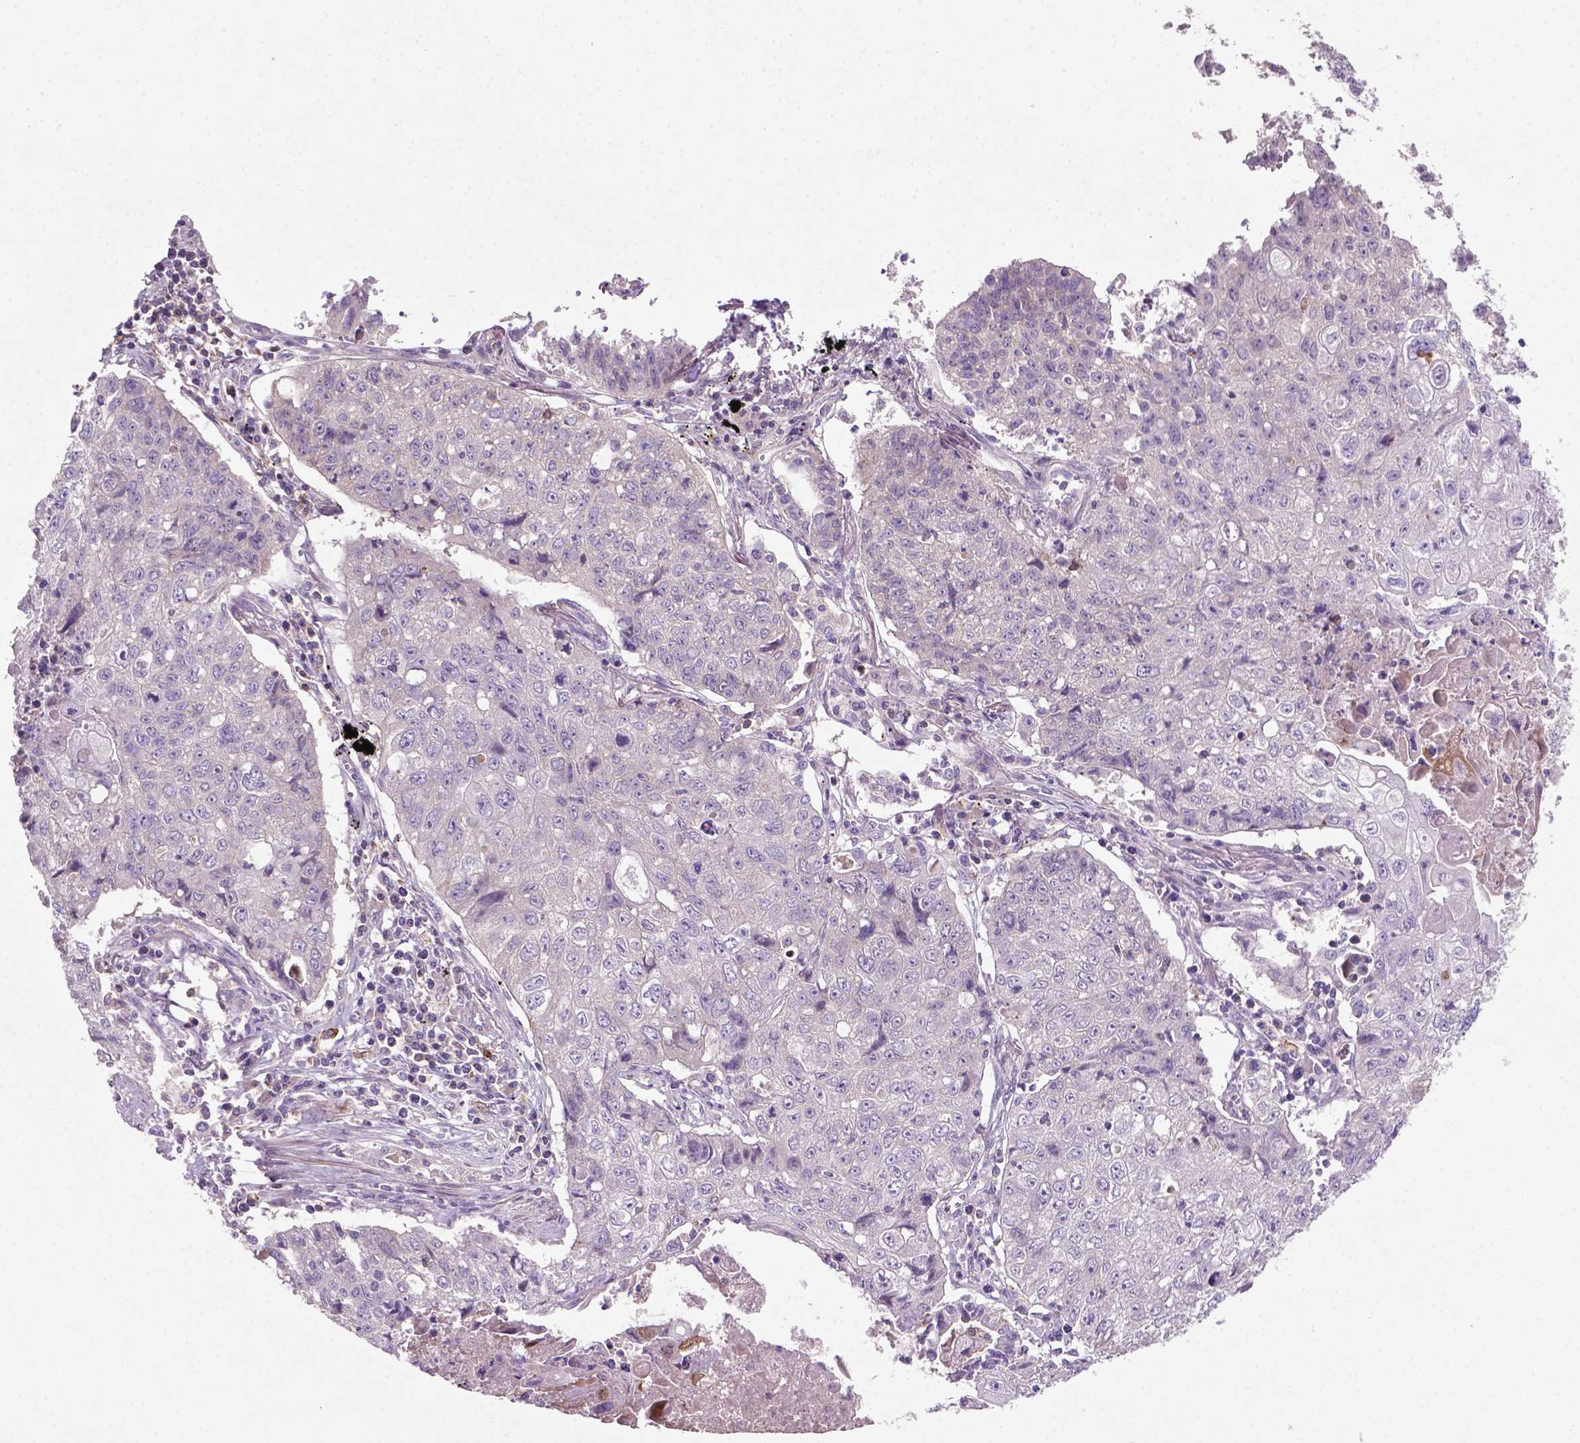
{"staining": {"intensity": "negative", "quantity": "none", "location": "none"}, "tissue": "lung cancer", "cell_type": "Tumor cells", "image_type": "cancer", "snomed": [{"axis": "morphology", "description": "Normal morphology"}, {"axis": "morphology", "description": "Aneuploidy"}, {"axis": "morphology", "description": "Squamous cell carcinoma, NOS"}, {"axis": "topography", "description": "Lymph node"}, {"axis": "topography", "description": "Lung"}], "caption": "Protein analysis of lung cancer (squamous cell carcinoma) reveals no significant expression in tumor cells.", "gene": "BMP4", "patient": {"sex": "female", "age": 76}}